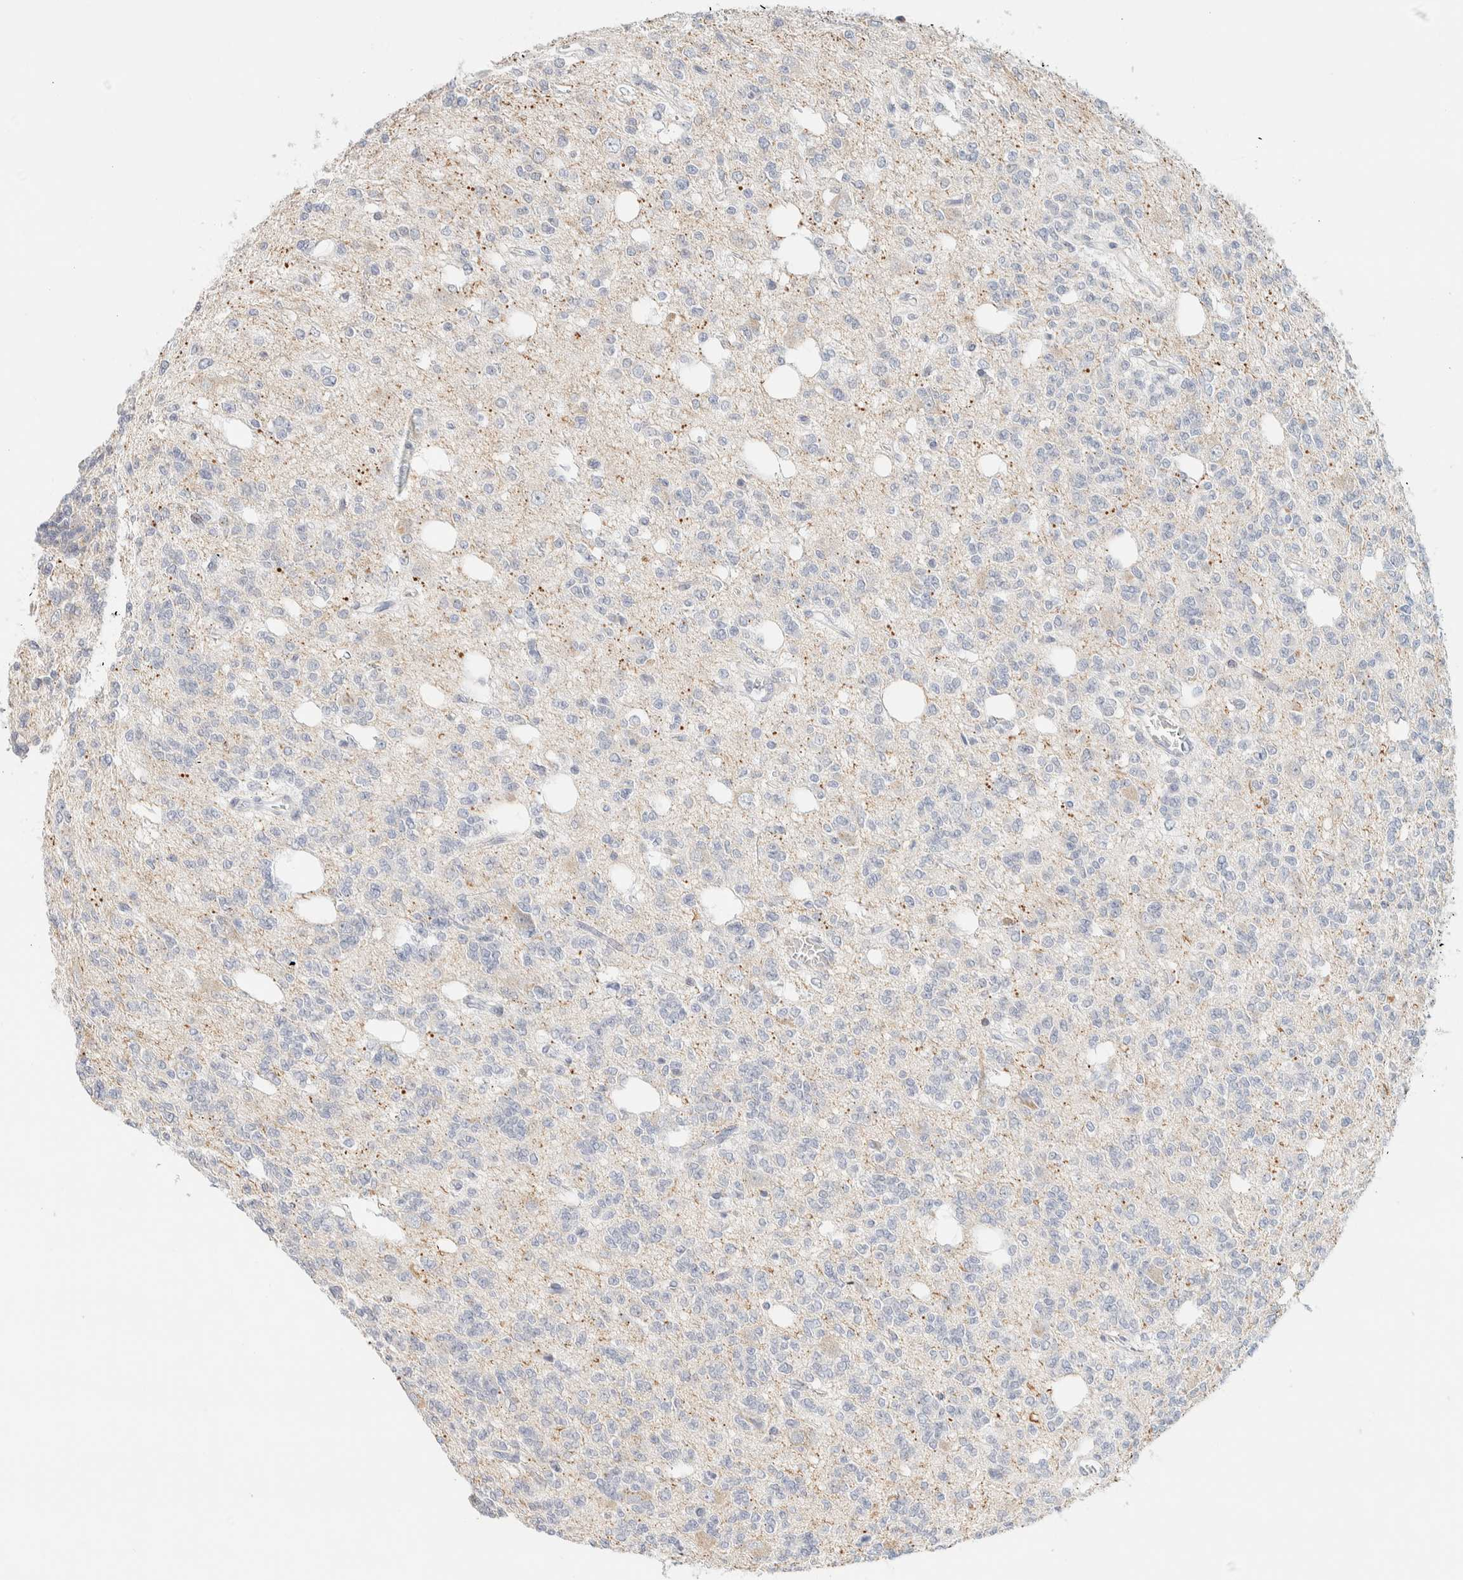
{"staining": {"intensity": "negative", "quantity": "none", "location": "none"}, "tissue": "glioma", "cell_type": "Tumor cells", "image_type": "cancer", "snomed": [{"axis": "morphology", "description": "Glioma, malignant, Low grade"}, {"axis": "topography", "description": "Brain"}], "caption": "DAB (3,3'-diaminobenzidine) immunohistochemical staining of human glioma exhibits no significant expression in tumor cells.", "gene": "SPNS3", "patient": {"sex": "male", "age": 38}}